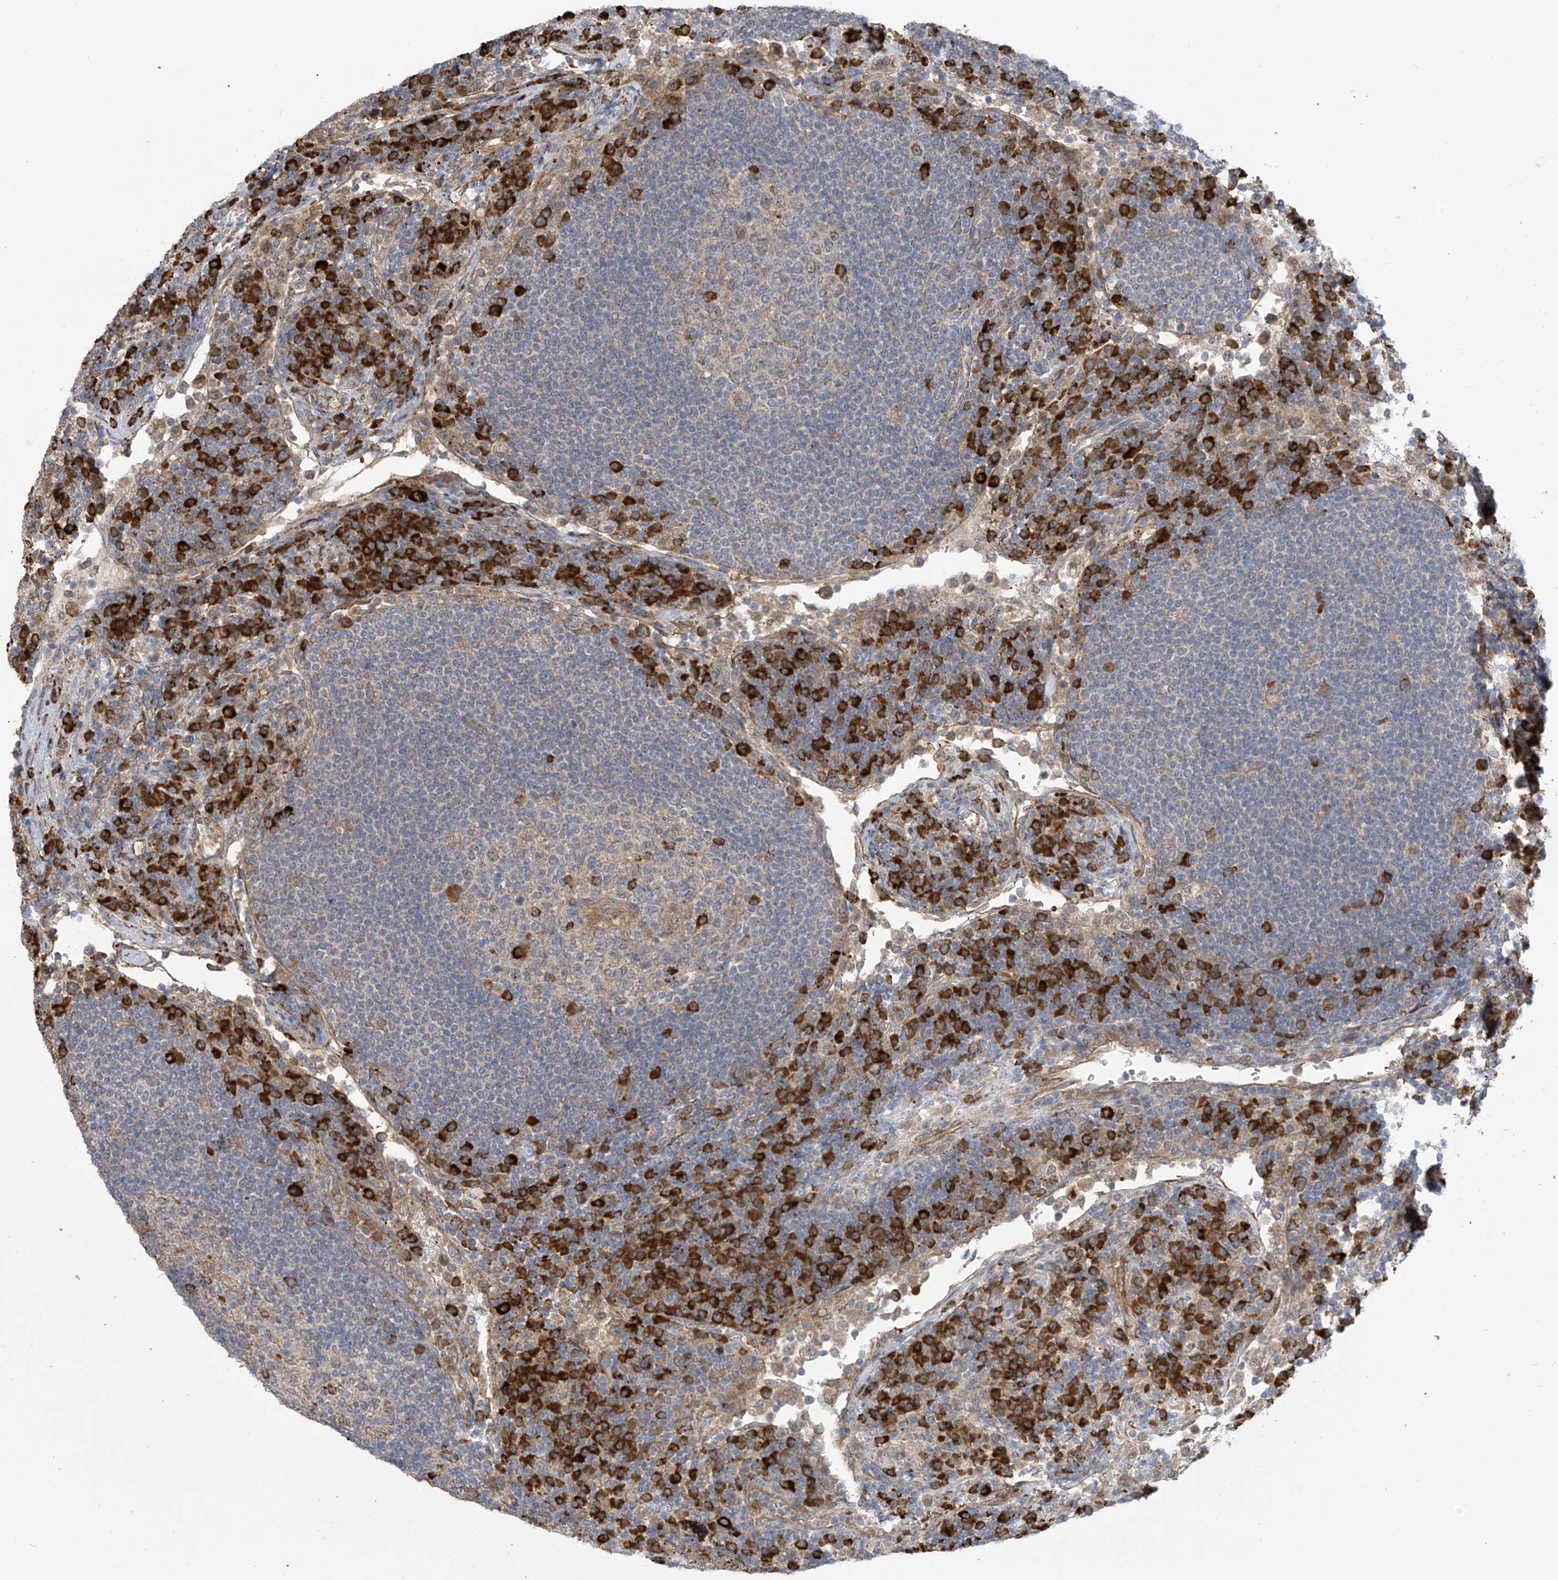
{"staining": {"intensity": "moderate", "quantity": "<25%", "location": "cytoplasmic/membranous"}, "tissue": "lymph node", "cell_type": "Germinal center cells", "image_type": "normal", "snomed": [{"axis": "morphology", "description": "Normal tissue, NOS"}, {"axis": "topography", "description": "Lymph node"}], "caption": "Immunohistochemical staining of normal human lymph node exhibits <25% levels of moderate cytoplasmic/membranous protein positivity in about <25% of germinal center cells.", "gene": "KIAA1522", "patient": {"sex": "female", "age": 53}}